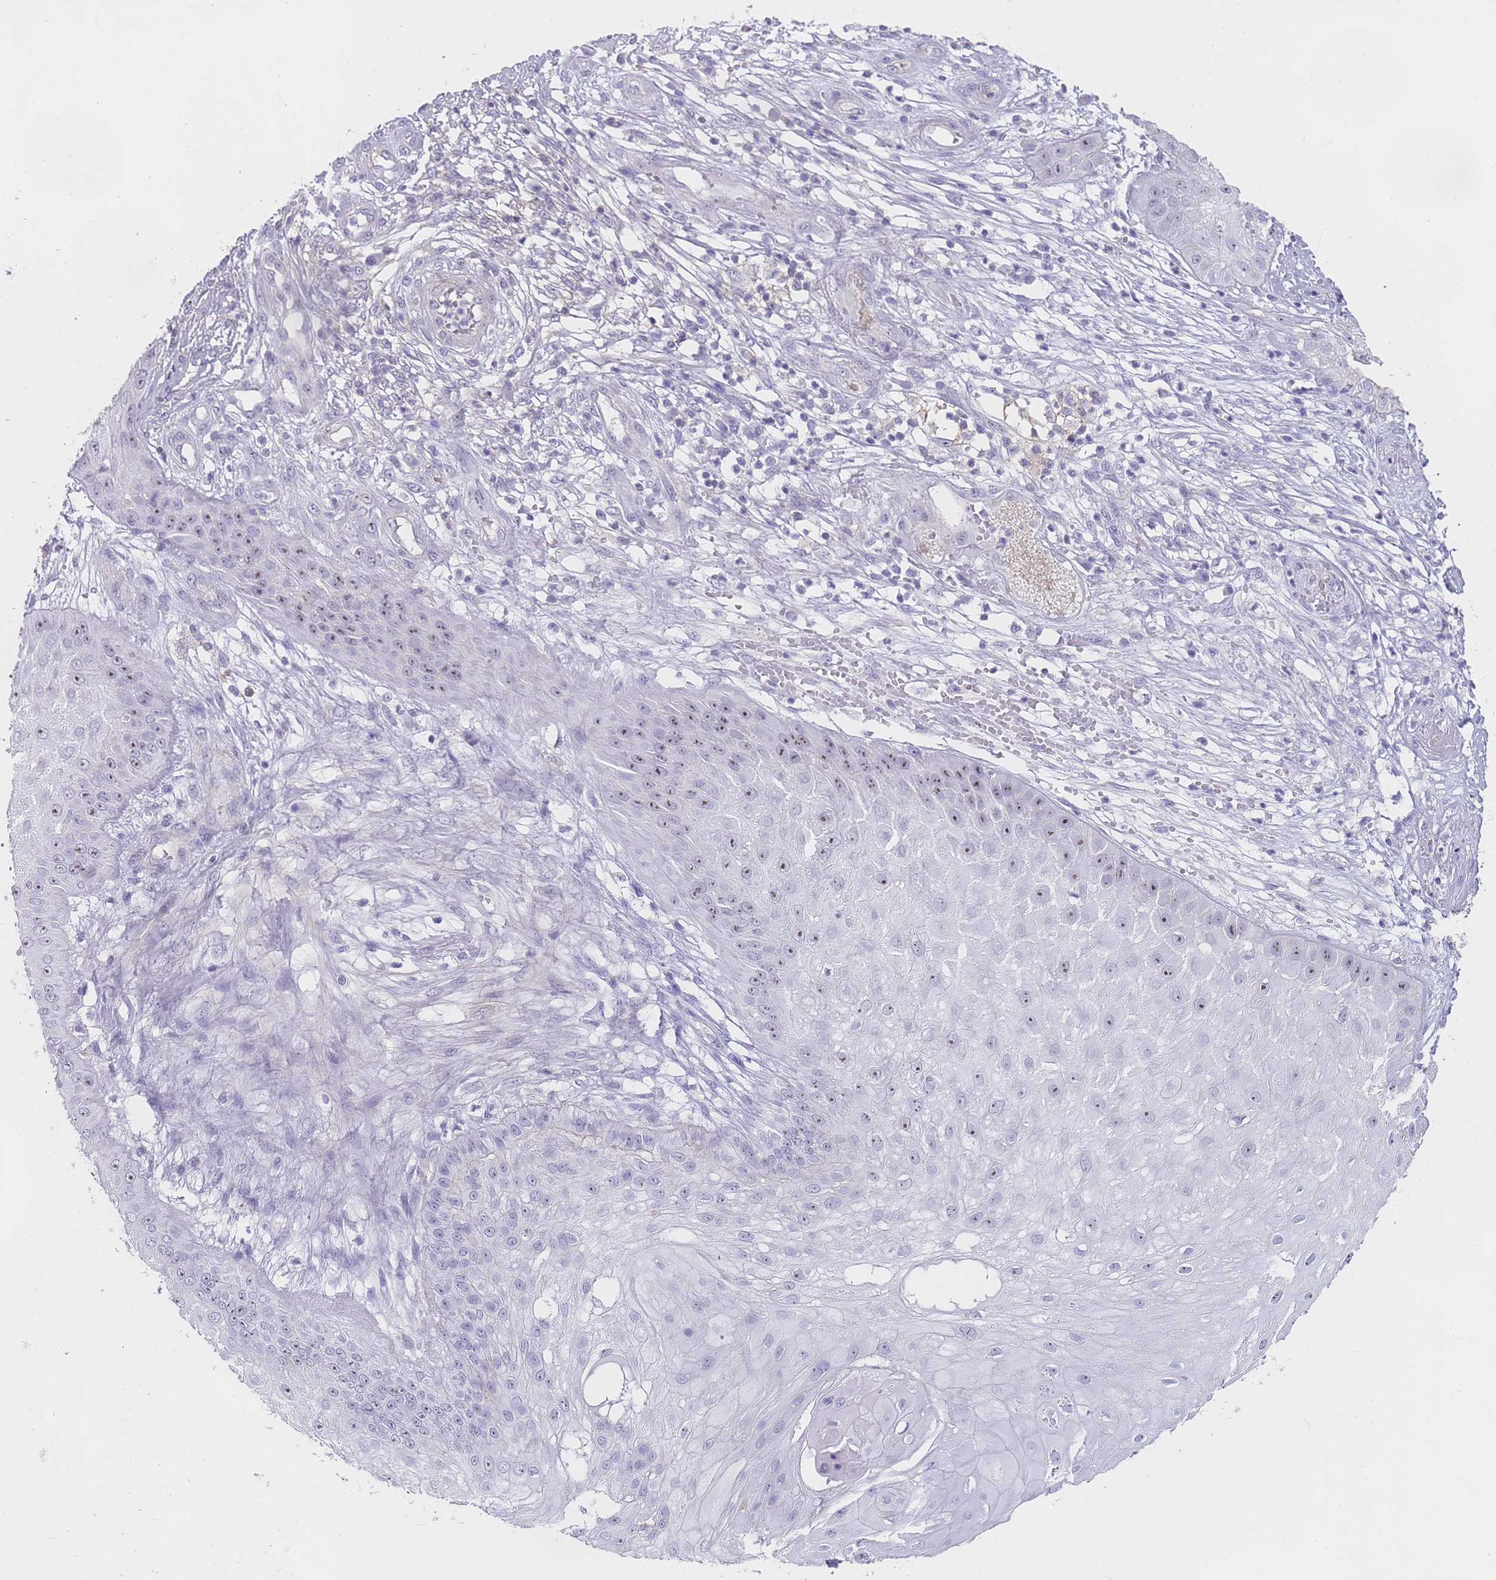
{"staining": {"intensity": "moderate", "quantity": "<25%", "location": "nuclear"}, "tissue": "skin cancer", "cell_type": "Tumor cells", "image_type": "cancer", "snomed": [{"axis": "morphology", "description": "Squamous cell carcinoma, NOS"}, {"axis": "topography", "description": "Skin"}], "caption": "A brown stain highlights moderate nuclear positivity of a protein in skin cancer tumor cells.", "gene": "NOP14", "patient": {"sex": "male", "age": 70}}